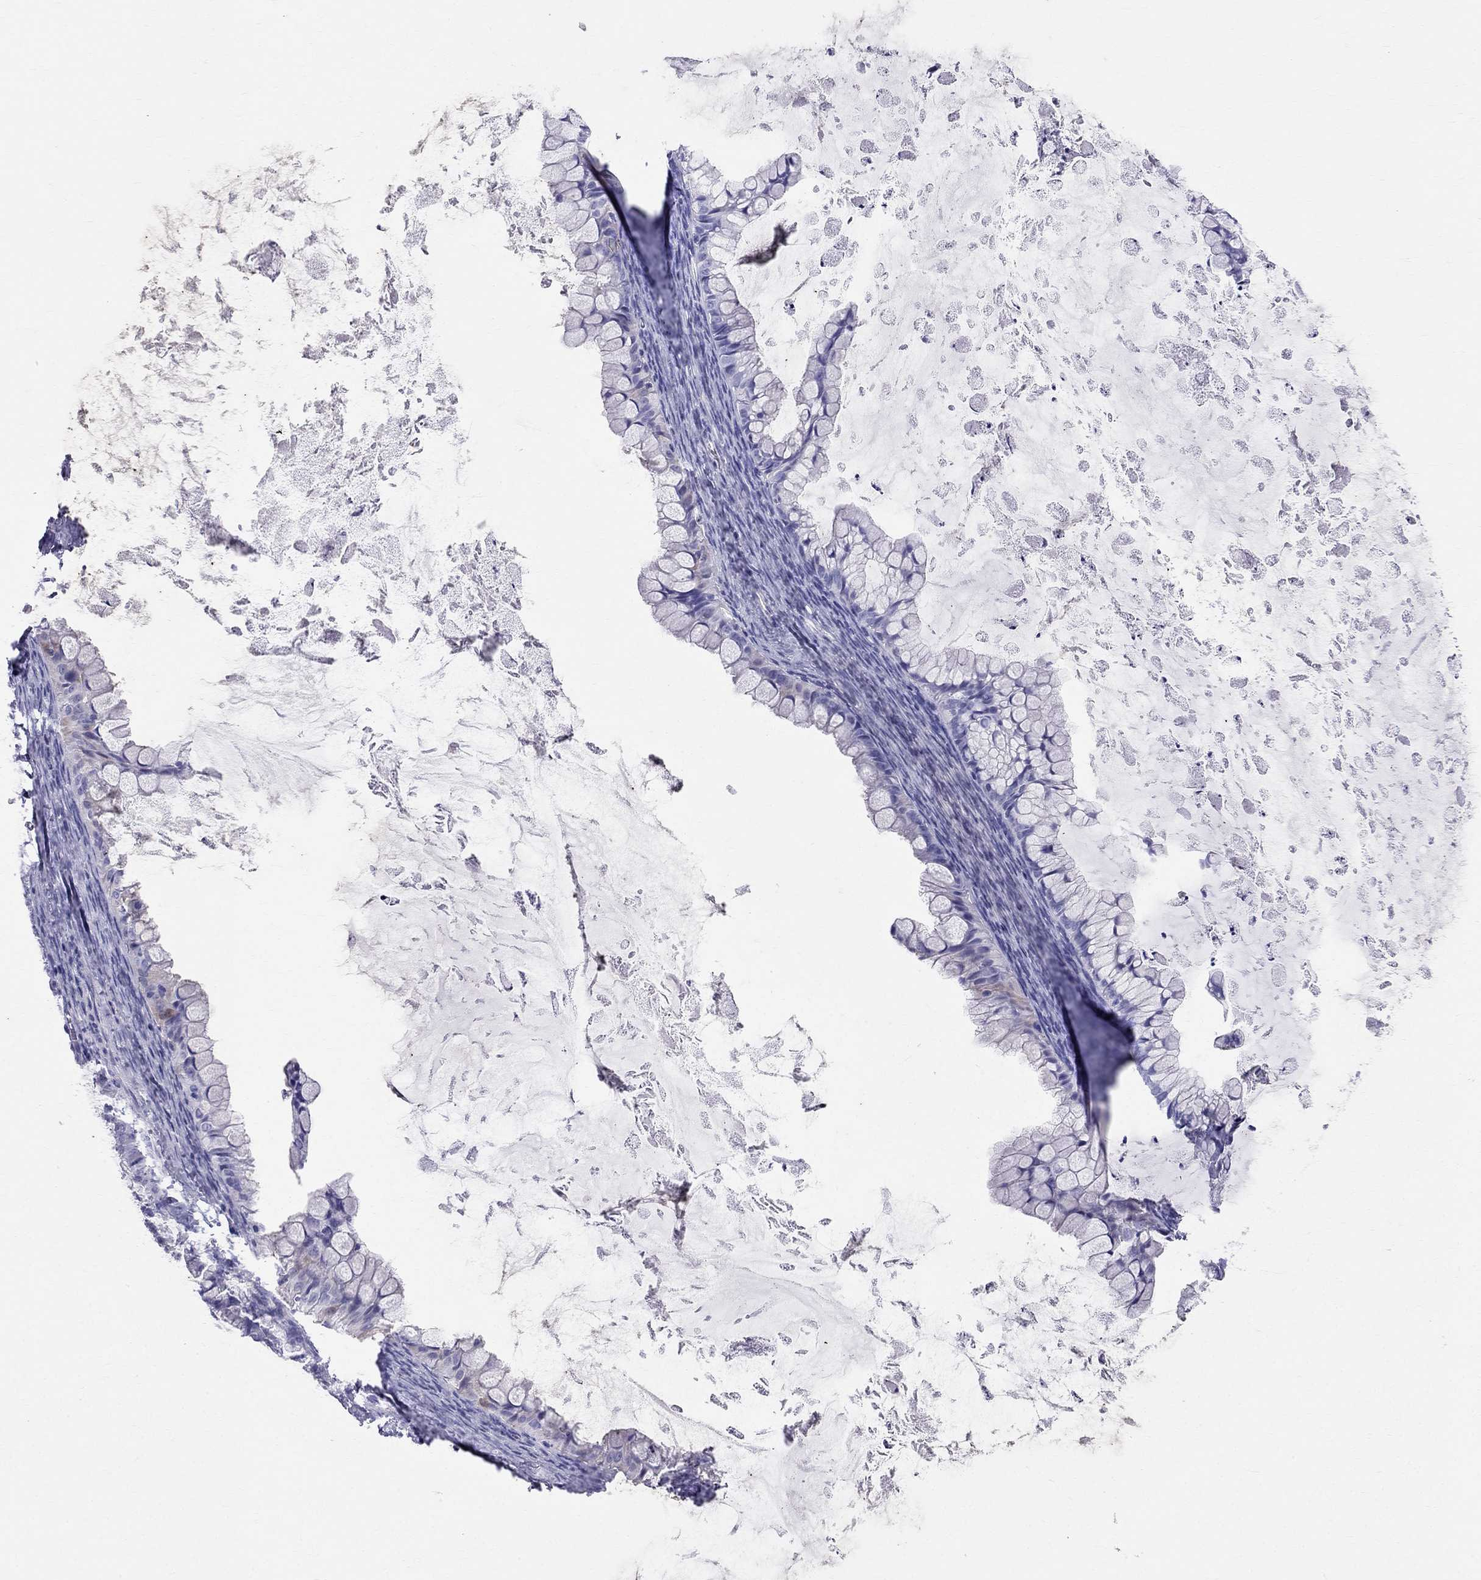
{"staining": {"intensity": "negative", "quantity": "none", "location": "none"}, "tissue": "ovarian cancer", "cell_type": "Tumor cells", "image_type": "cancer", "snomed": [{"axis": "morphology", "description": "Cystadenocarcinoma, mucinous, NOS"}, {"axis": "topography", "description": "Ovary"}], "caption": "Tumor cells show no significant protein positivity in ovarian cancer (mucinous cystadenocarcinoma).", "gene": "DNAAF6", "patient": {"sex": "female", "age": 35}}